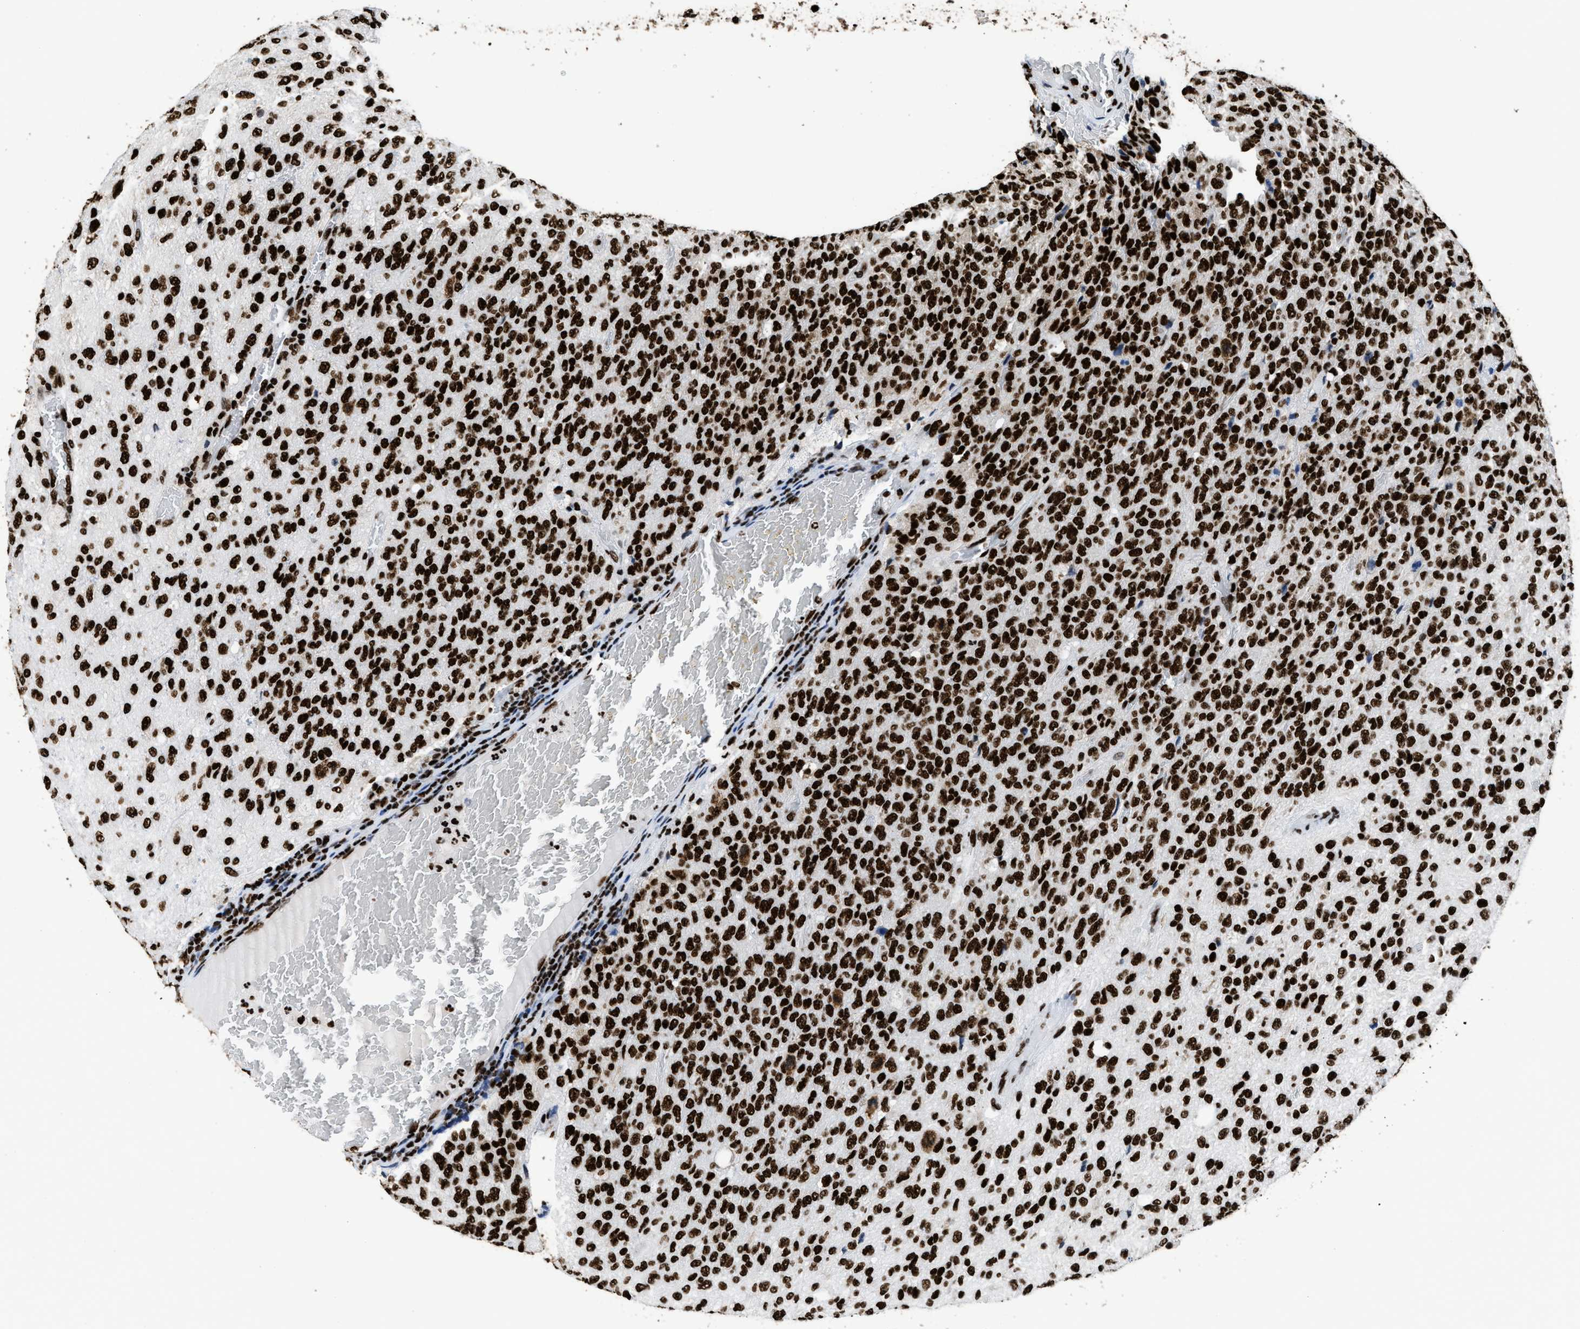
{"staining": {"intensity": "strong", "quantity": ">75%", "location": "nuclear"}, "tissue": "glioma", "cell_type": "Tumor cells", "image_type": "cancer", "snomed": [{"axis": "morphology", "description": "Glioma, malignant, High grade"}, {"axis": "topography", "description": "pancreas cauda"}], "caption": "High-power microscopy captured an immunohistochemistry (IHC) histopathology image of high-grade glioma (malignant), revealing strong nuclear positivity in about >75% of tumor cells. The staining was performed using DAB (3,3'-diaminobenzidine) to visualize the protein expression in brown, while the nuclei were stained in blue with hematoxylin (Magnification: 20x).", "gene": "HNRNPM", "patient": {"sex": "male", "age": 60}}